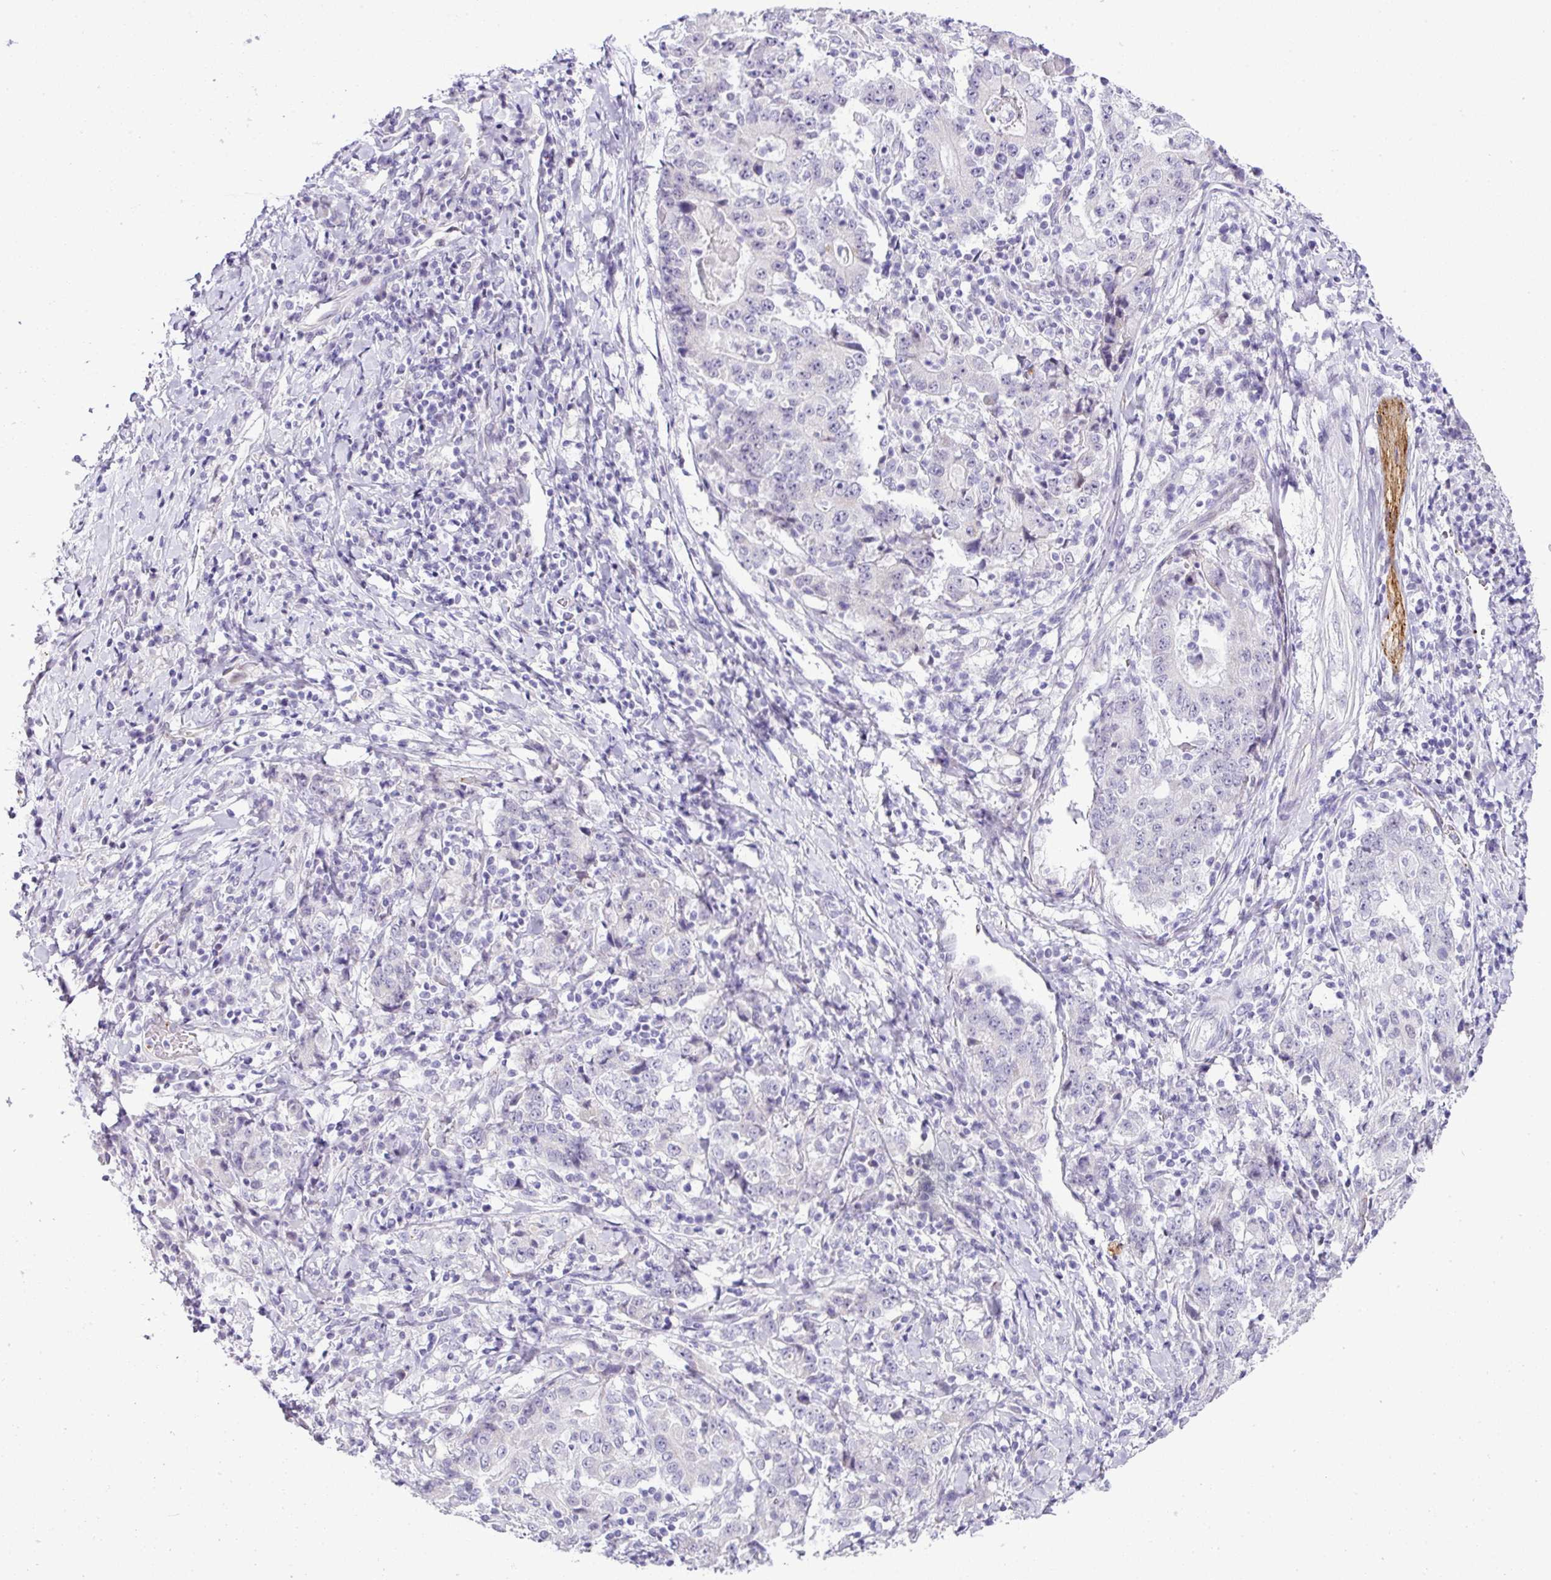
{"staining": {"intensity": "negative", "quantity": "none", "location": "none"}, "tissue": "stomach cancer", "cell_type": "Tumor cells", "image_type": "cancer", "snomed": [{"axis": "morphology", "description": "Normal tissue, NOS"}, {"axis": "morphology", "description": "Adenocarcinoma, NOS"}, {"axis": "topography", "description": "Stomach, upper"}, {"axis": "topography", "description": "Stomach"}], "caption": "This is a image of IHC staining of stomach cancer, which shows no positivity in tumor cells. Nuclei are stained in blue.", "gene": "CMTM5", "patient": {"sex": "male", "age": 59}}